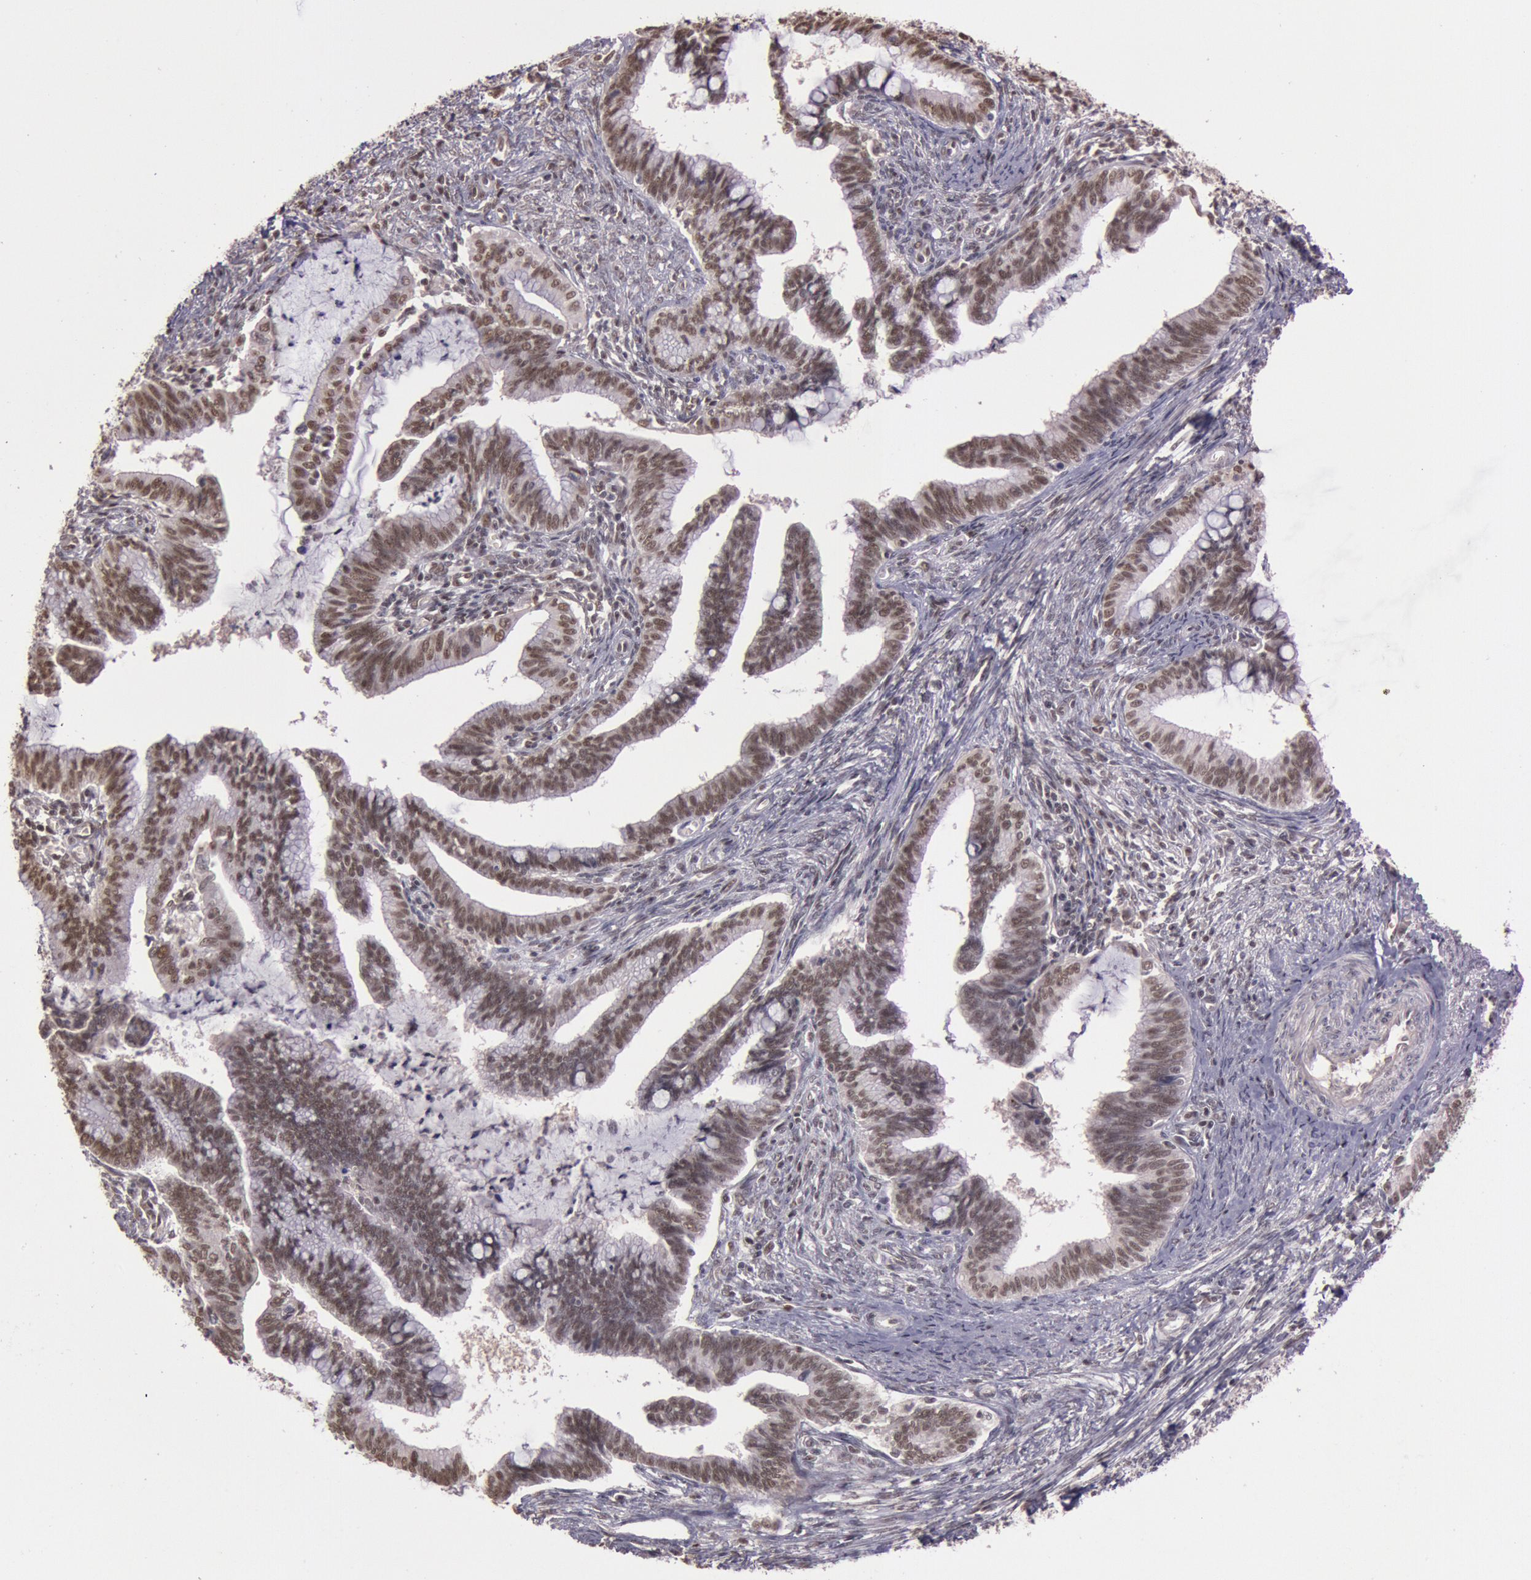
{"staining": {"intensity": "moderate", "quantity": ">75%", "location": "nuclear"}, "tissue": "cervical cancer", "cell_type": "Tumor cells", "image_type": "cancer", "snomed": [{"axis": "morphology", "description": "Adenocarcinoma, NOS"}, {"axis": "topography", "description": "Cervix"}], "caption": "Brown immunohistochemical staining in human adenocarcinoma (cervical) displays moderate nuclear positivity in about >75% of tumor cells.", "gene": "TASL", "patient": {"sex": "female", "age": 36}}